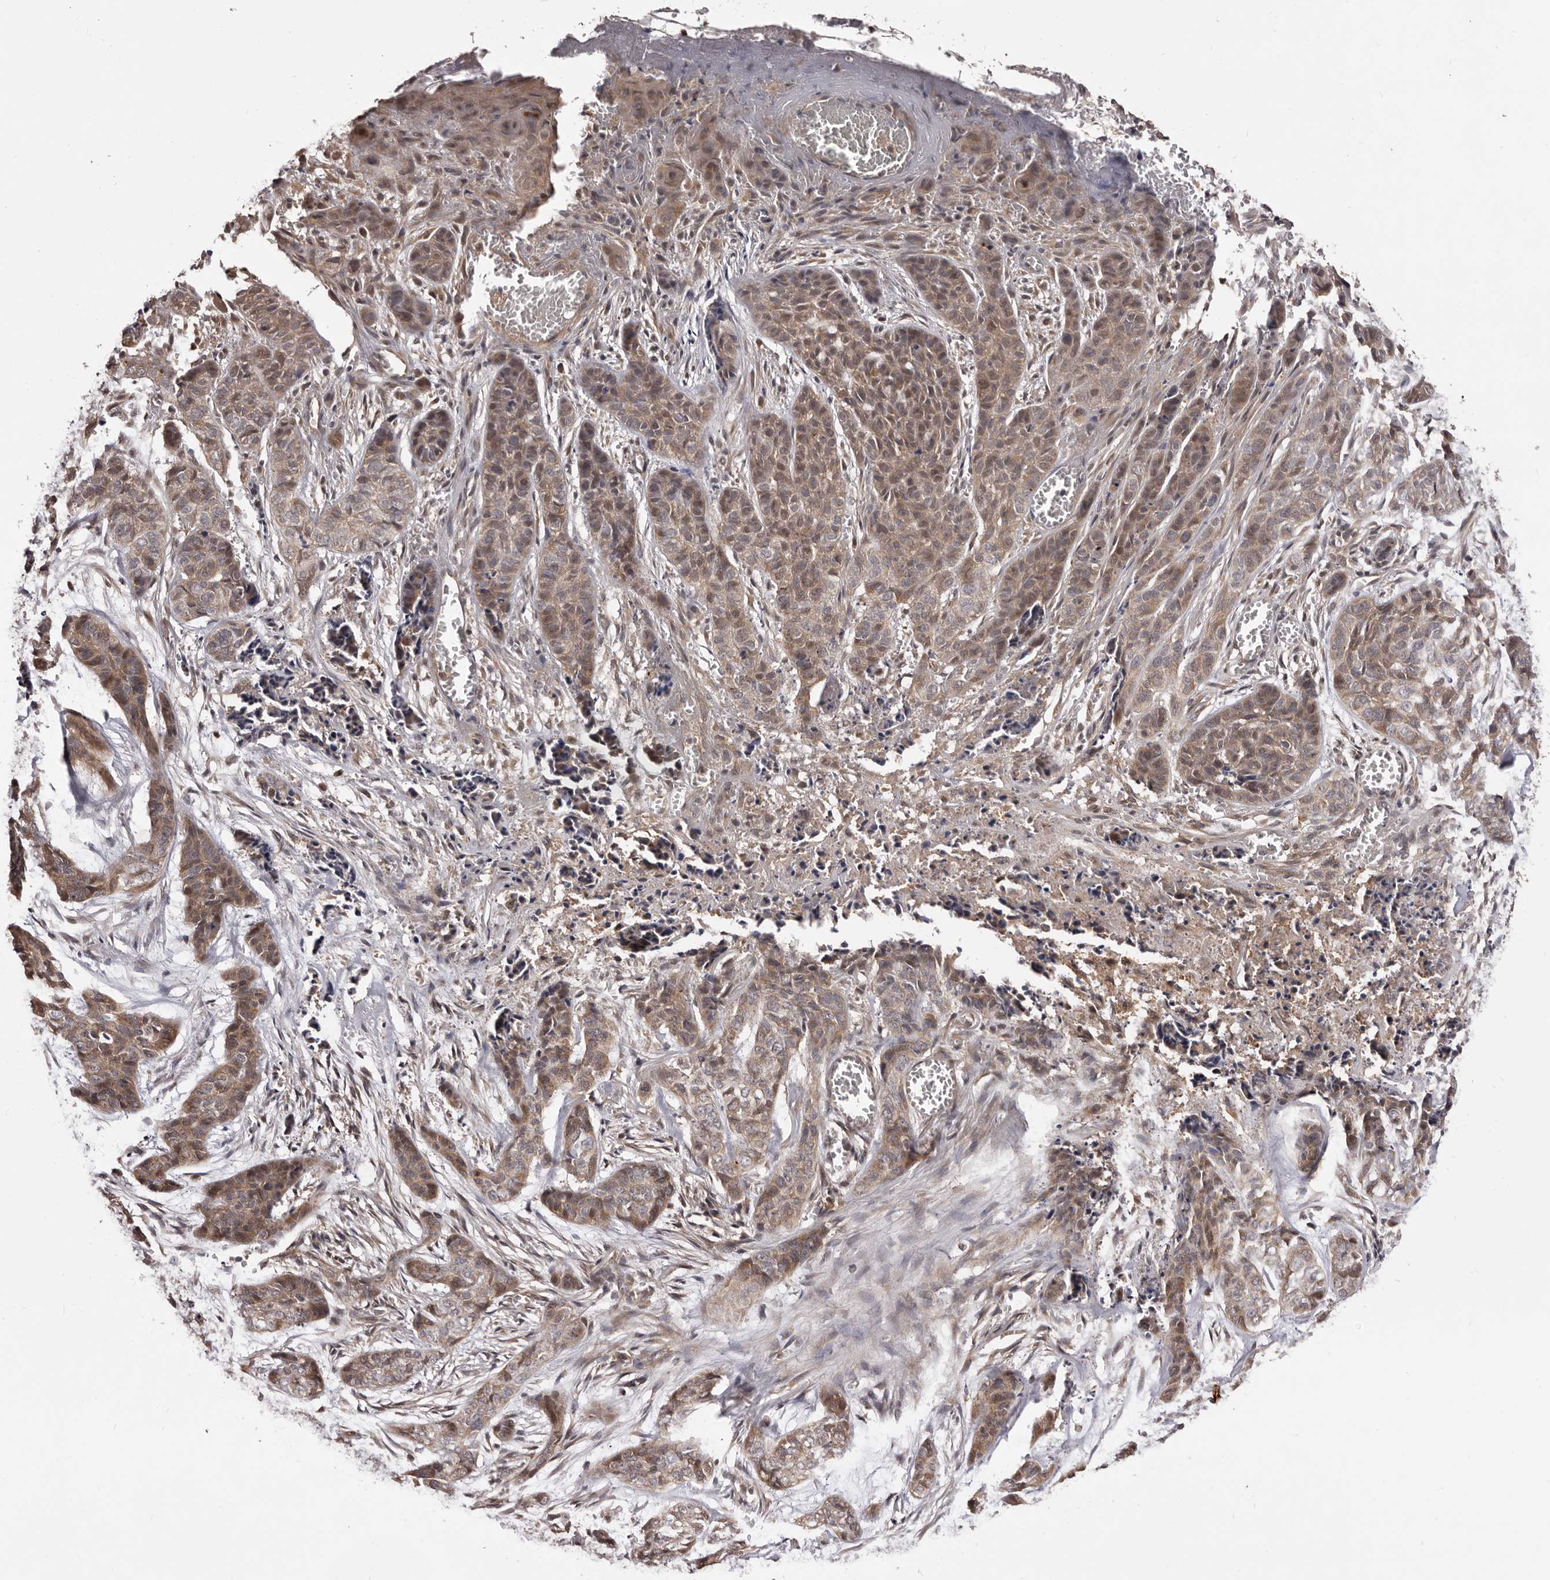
{"staining": {"intensity": "moderate", "quantity": ">75%", "location": "cytoplasmic/membranous"}, "tissue": "skin cancer", "cell_type": "Tumor cells", "image_type": "cancer", "snomed": [{"axis": "morphology", "description": "Basal cell carcinoma"}, {"axis": "topography", "description": "Skin"}], "caption": "An immunohistochemistry image of neoplastic tissue is shown. Protein staining in brown labels moderate cytoplasmic/membranous positivity in skin cancer within tumor cells.", "gene": "MDP1", "patient": {"sex": "female", "age": 64}}